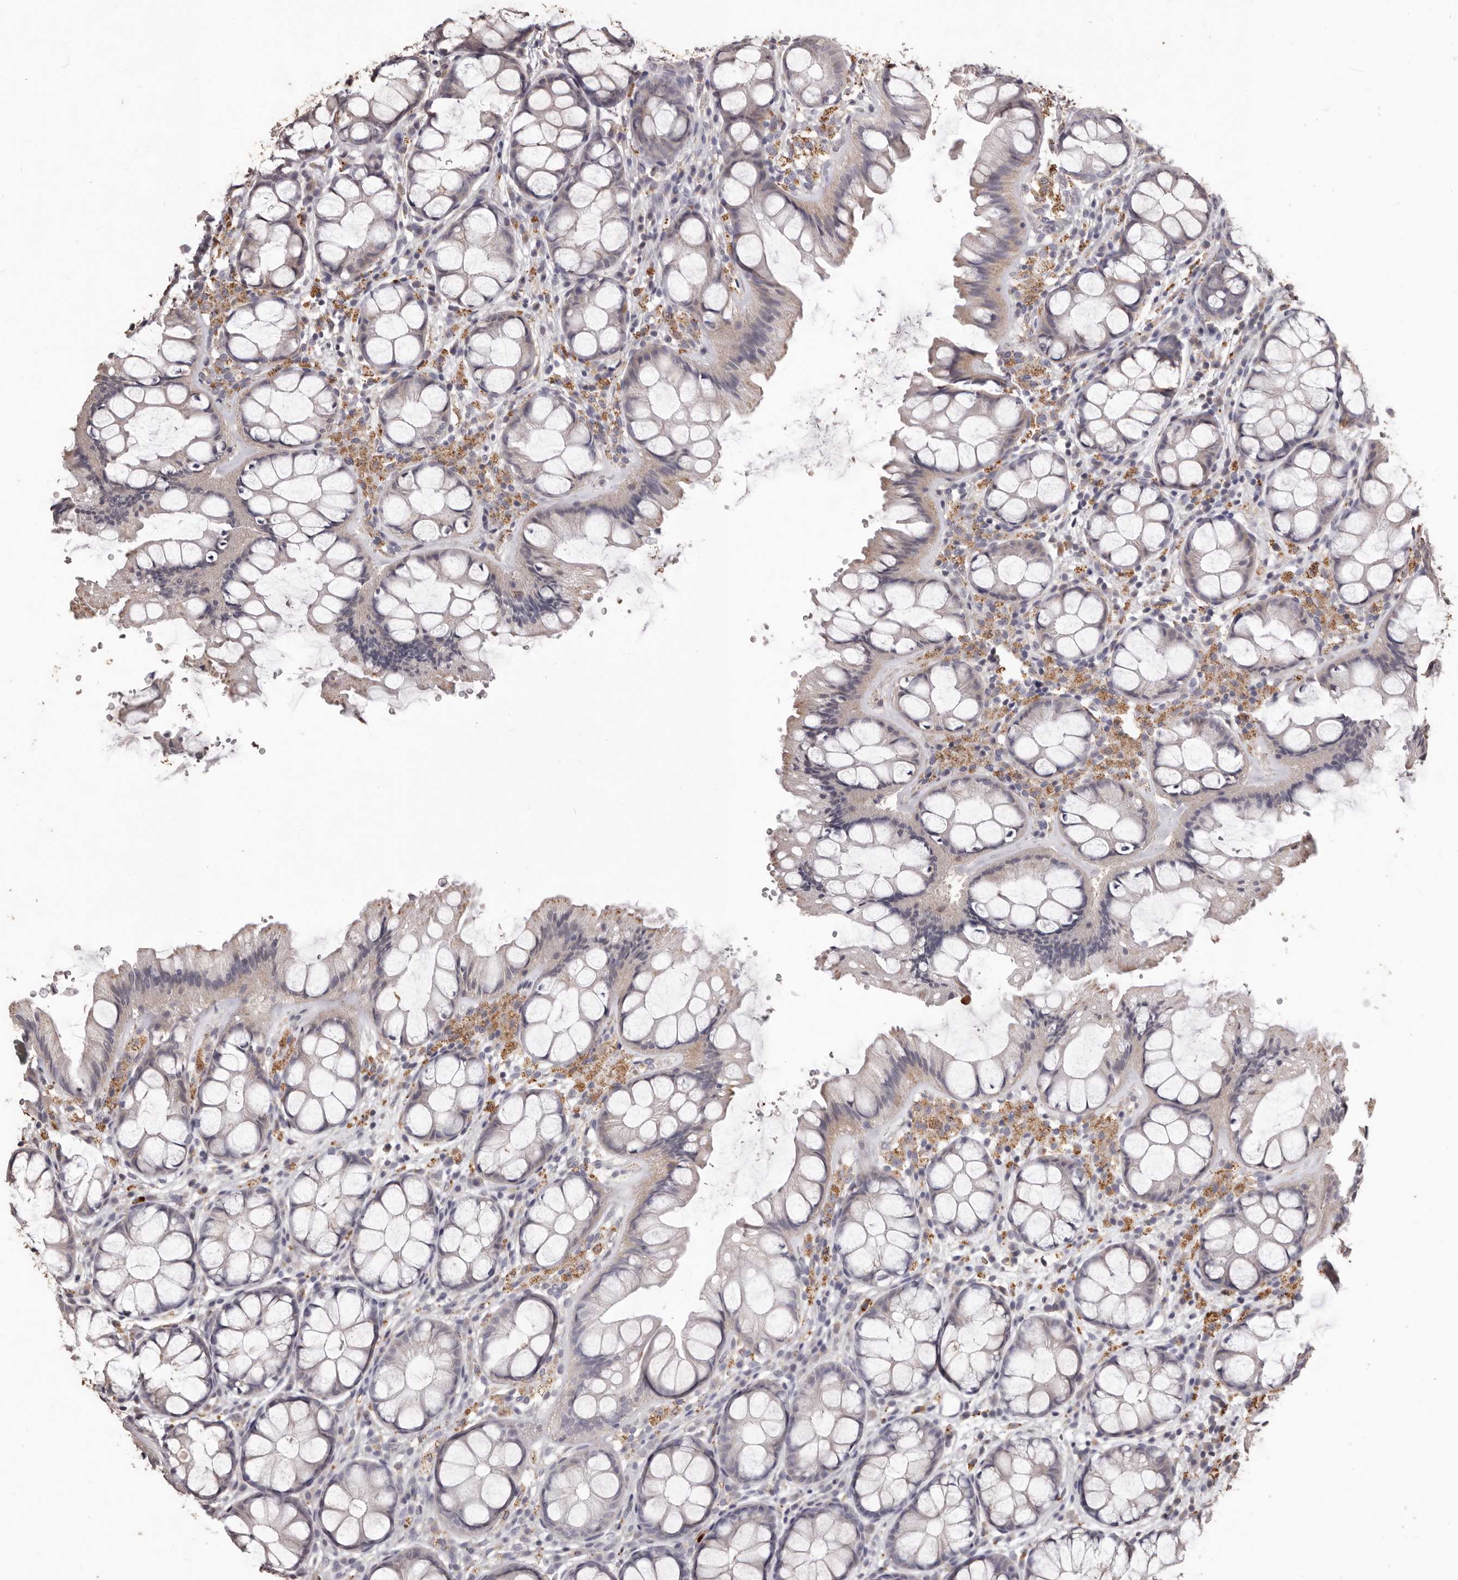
{"staining": {"intensity": "negative", "quantity": "none", "location": "none"}, "tissue": "colon", "cell_type": "Endothelial cells", "image_type": "normal", "snomed": [{"axis": "morphology", "description": "Normal tissue, NOS"}, {"axis": "topography", "description": "Colon"}], "caption": "Histopathology image shows no significant protein positivity in endothelial cells of benign colon. (Brightfield microscopy of DAB immunohistochemistry at high magnification).", "gene": "PRSS27", "patient": {"sex": "male", "age": 47}}